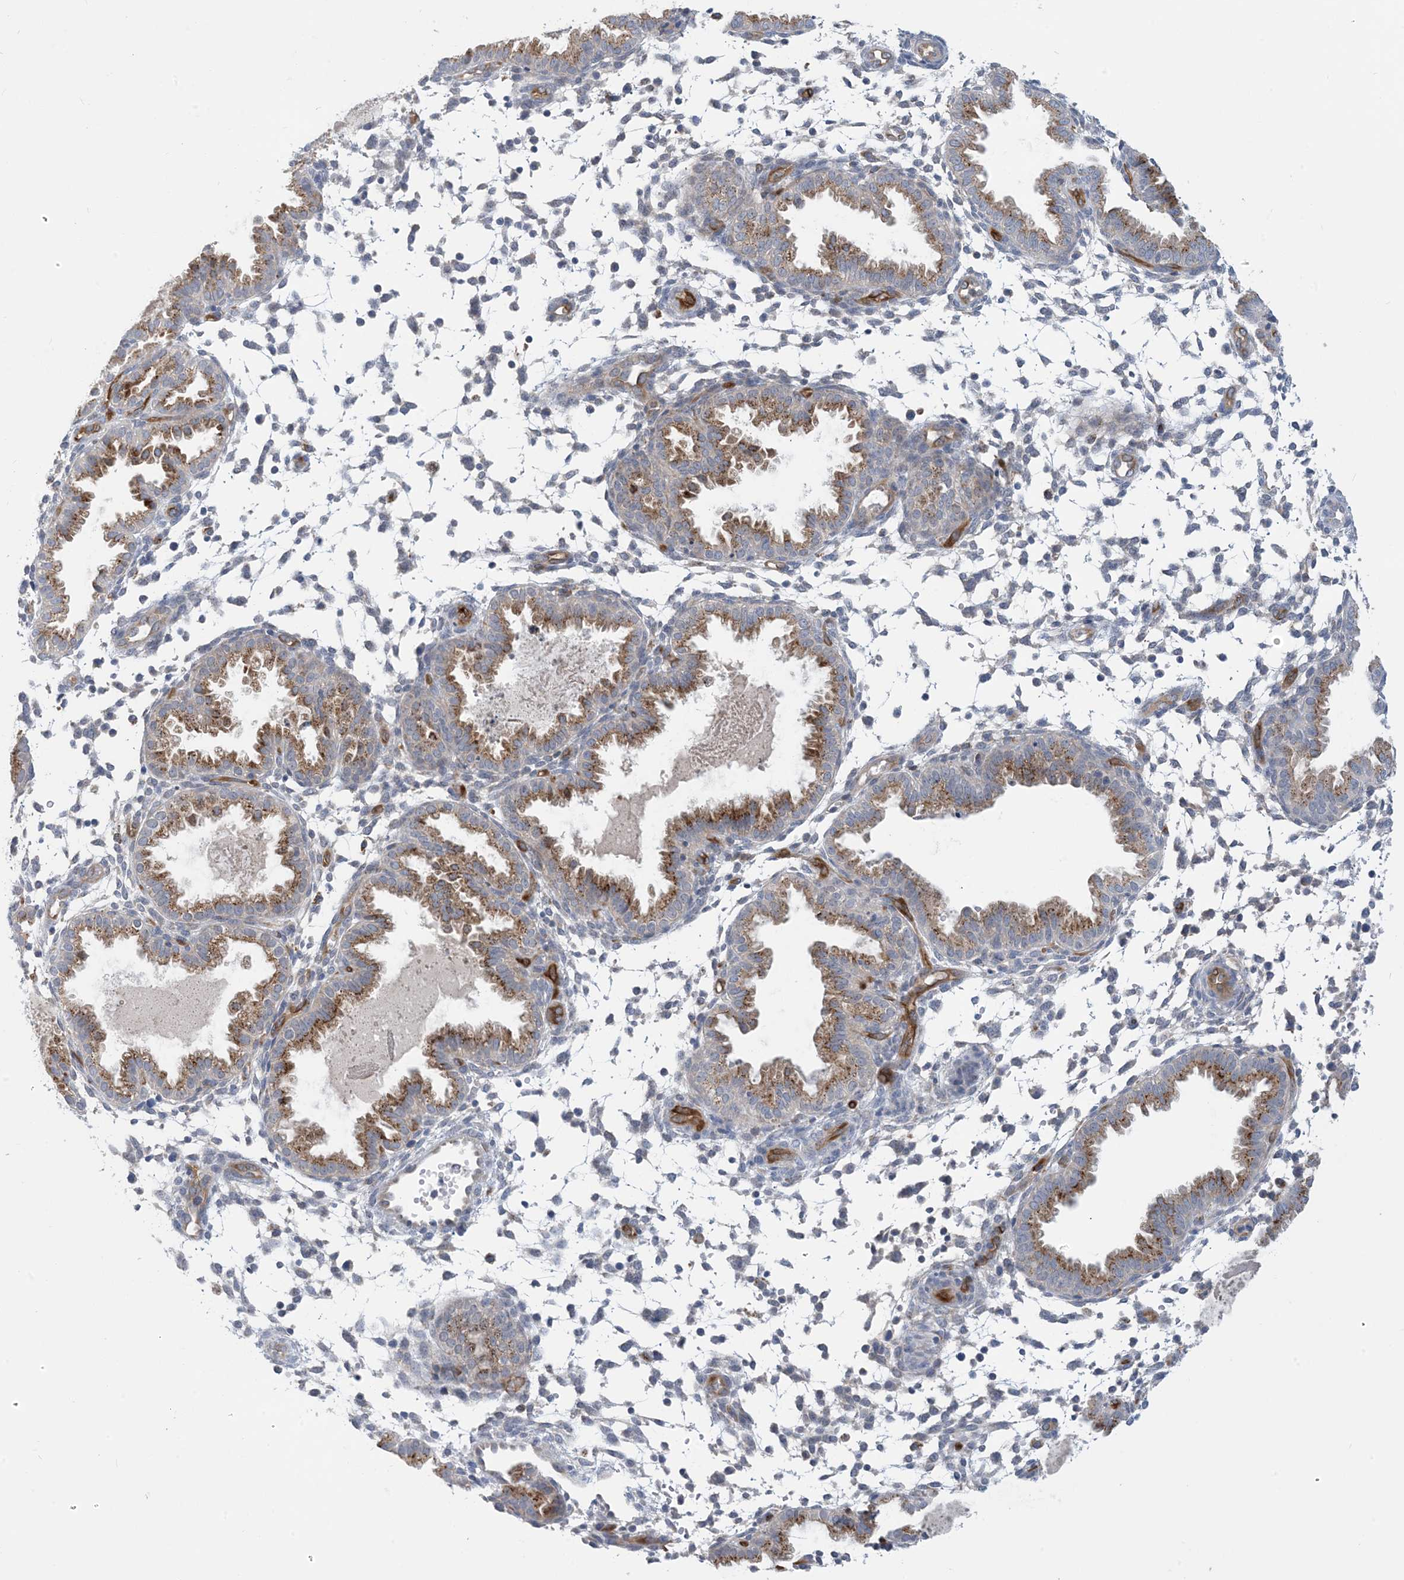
{"staining": {"intensity": "negative", "quantity": "none", "location": "none"}, "tissue": "endometrium", "cell_type": "Cells in endometrial stroma", "image_type": "normal", "snomed": [{"axis": "morphology", "description": "Normal tissue, NOS"}, {"axis": "topography", "description": "Endometrium"}], "caption": "Human endometrium stained for a protein using IHC displays no expression in cells in endometrial stroma.", "gene": "EIF2A", "patient": {"sex": "female", "age": 33}}